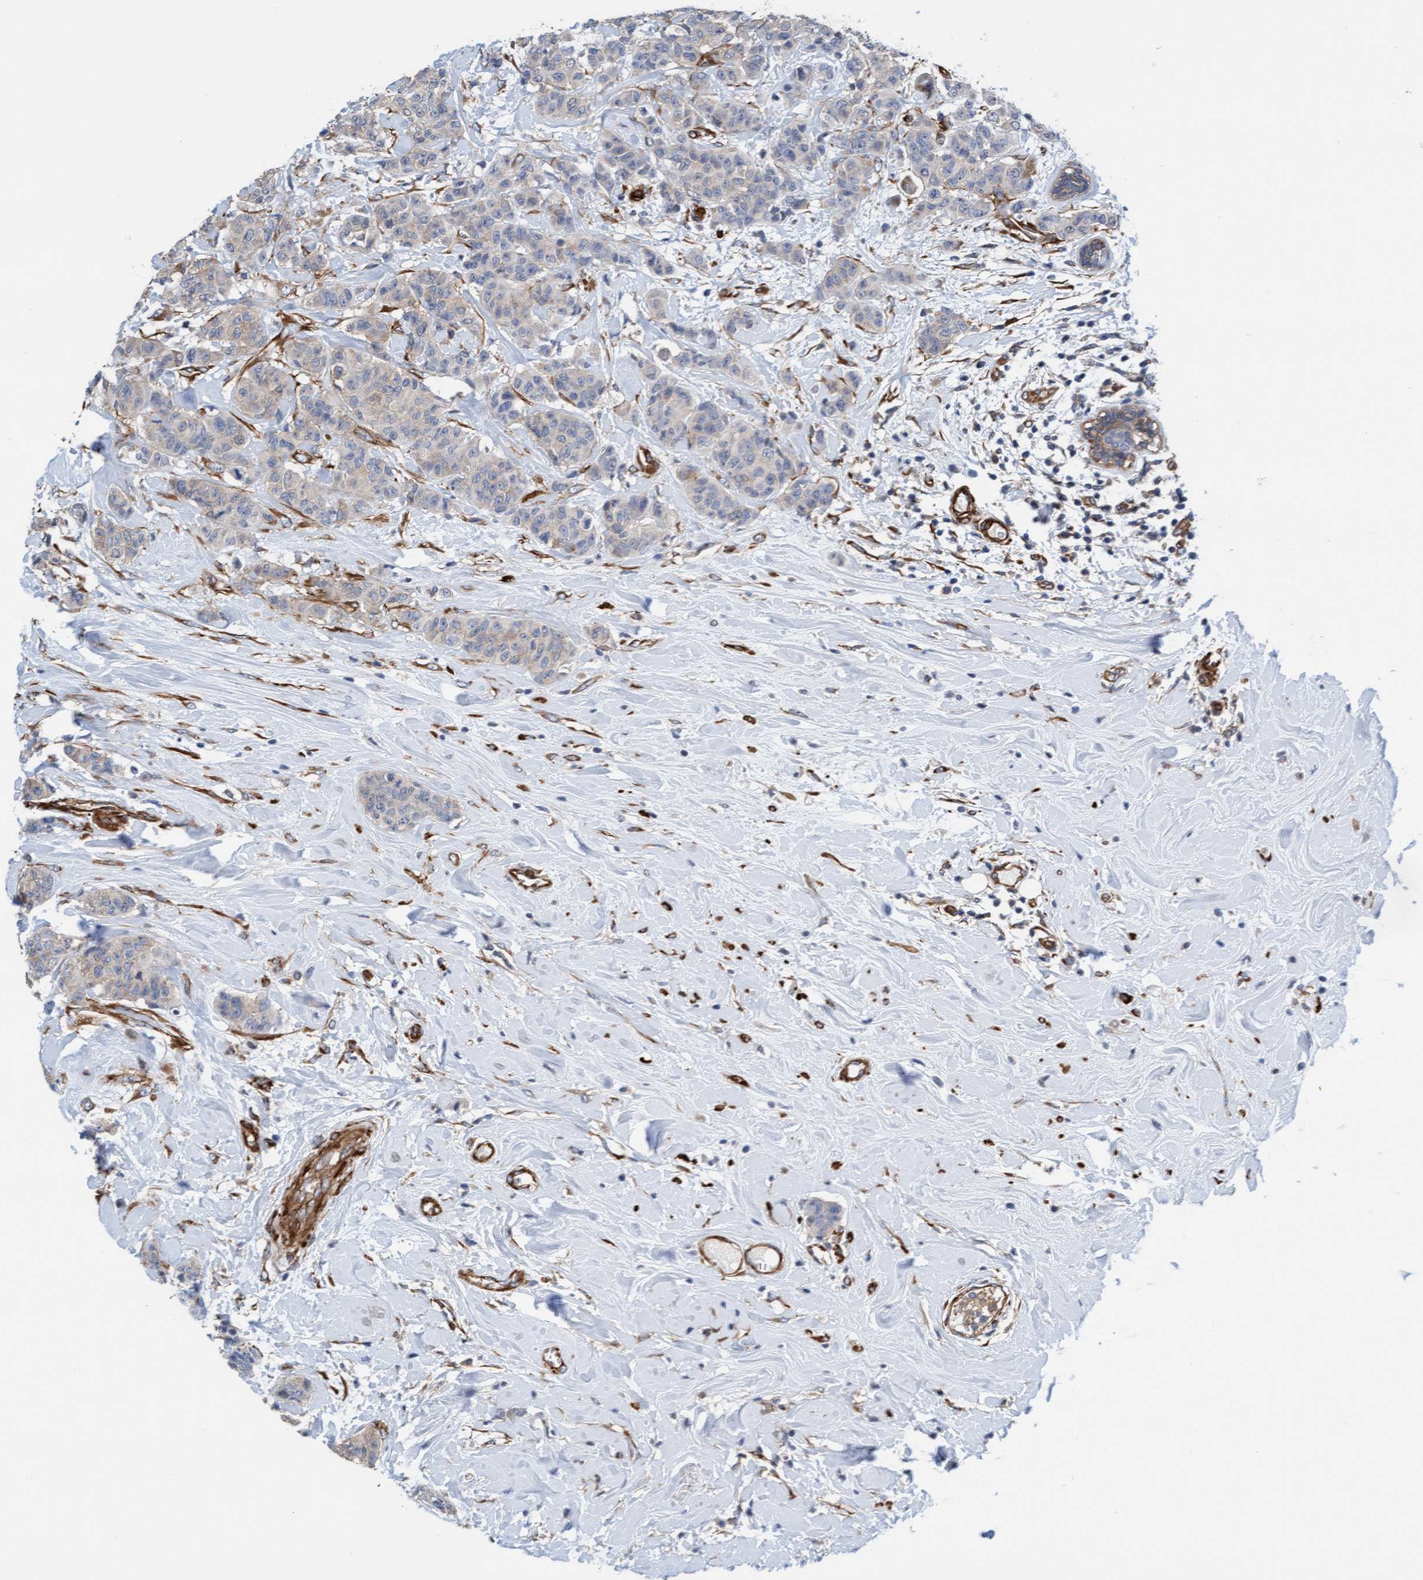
{"staining": {"intensity": "weak", "quantity": "25%-75%", "location": "cytoplasmic/membranous"}, "tissue": "breast cancer", "cell_type": "Tumor cells", "image_type": "cancer", "snomed": [{"axis": "morphology", "description": "Normal tissue, NOS"}, {"axis": "morphology", "description": "Duct carcinoma"}, {"axis": "topography", "description": "Breast"}], "caption": "Protein expression analysis of human breast invasive ductal carcinoma reveals weak cytoplasmic/membranous staining in about 25%-75% of tumor cells.", "gene": "FMNL3", "patient": {"sex": "female", "age": 40}}